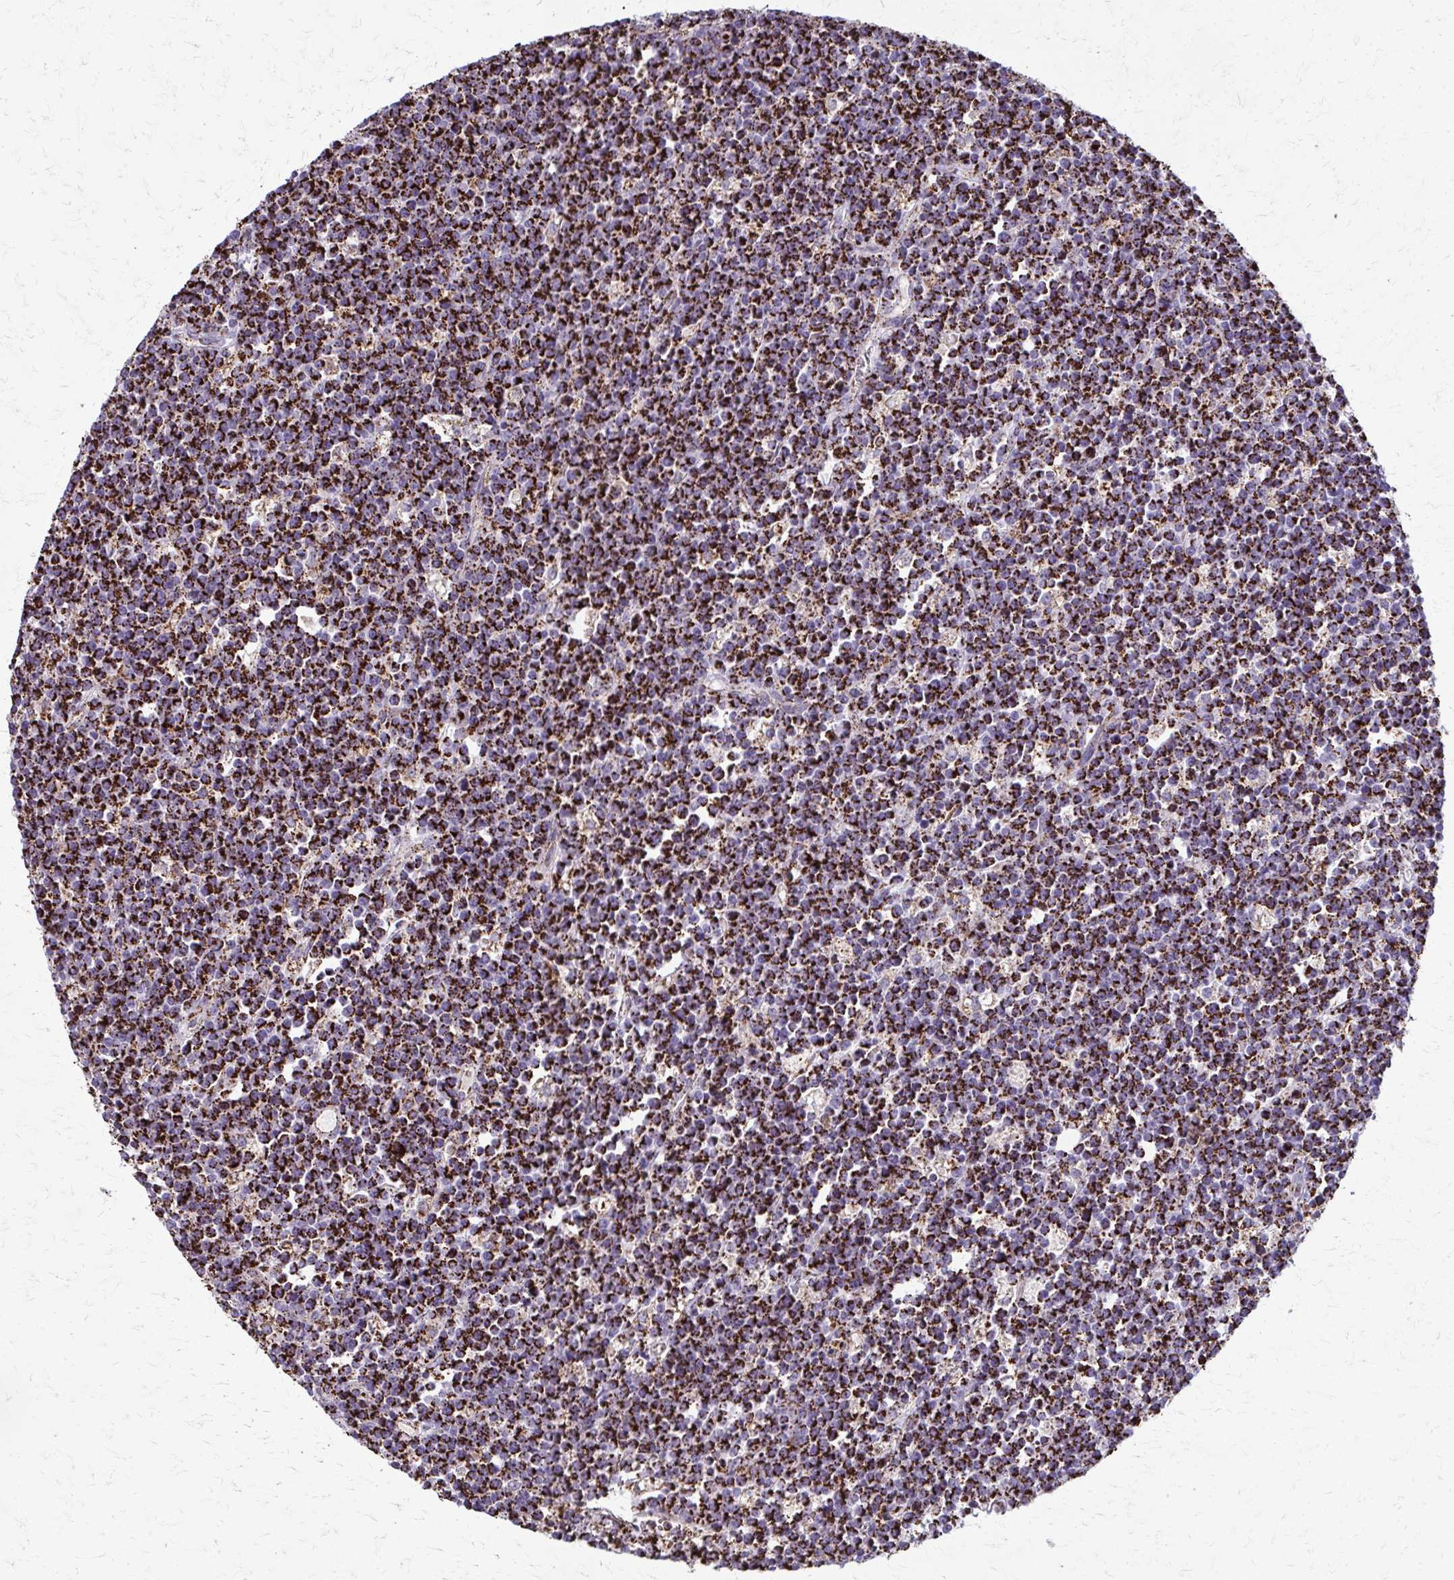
{"staining": {"intensity": "strong", "quantity": ">75%", "location": "cytoplasmic/membranous"}, "tissue": "lymphoma", "cell_type": "Tumor cells", "image_type": "cancer", "snomed": [{"axis": "morphology", "description": "Malignant lymphoma, non-Hodgkin's type, High grade"}, {"axis": "topography", "description": "Ovary"}], "caption": "A high-resolution micrograph shows IHC staining of lymphoma, which displays strong cytoplasmic/membranous positivity in approximately >75% of tumor cells. The protein is stained brown, and the nuclei are stained in blue (DAB IHC with brightfield microscopy, high magnification).", "gene": "TVP23A", "patient": {"sex": "female", "age": 56}}